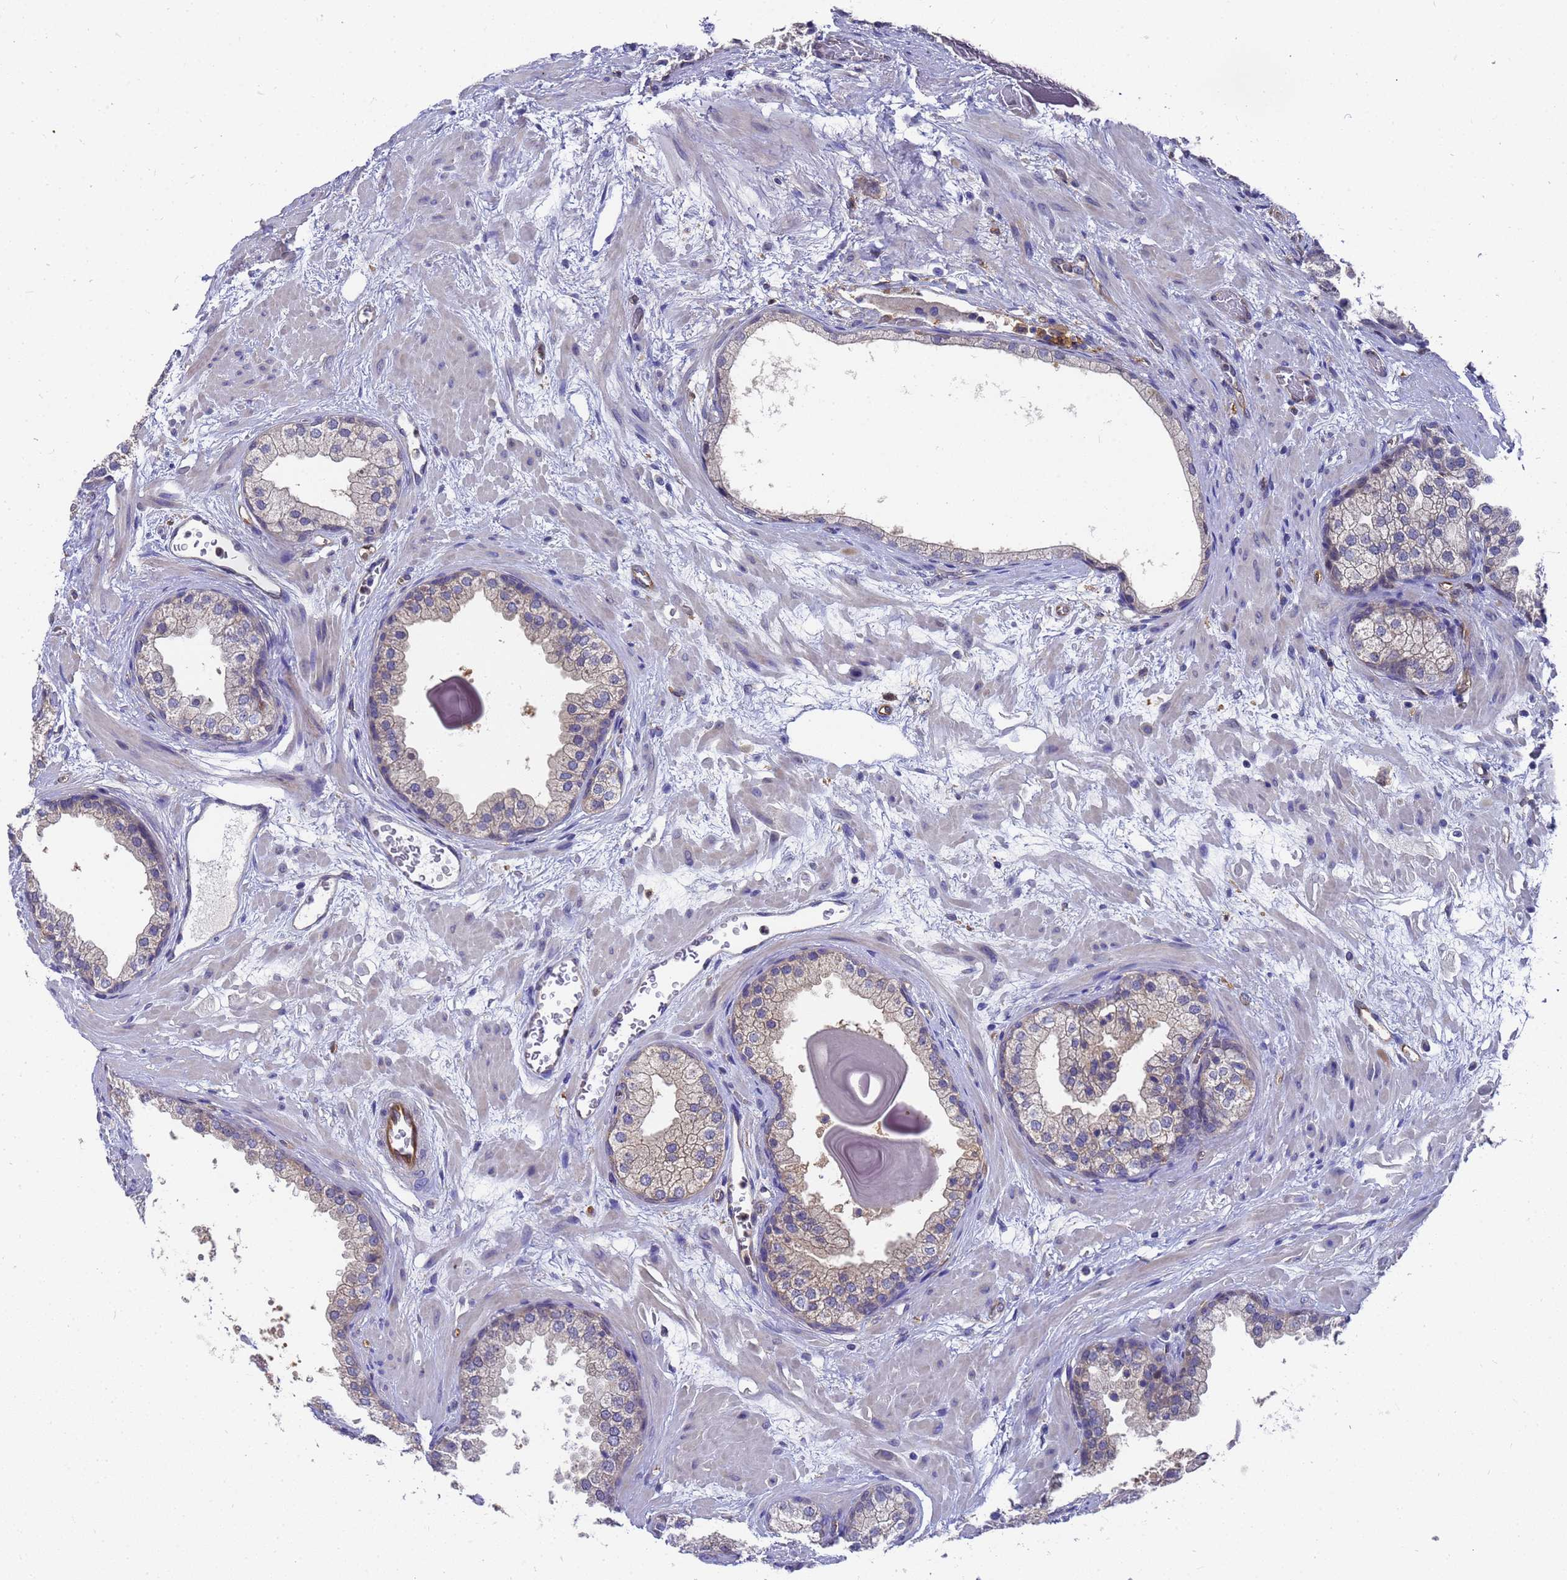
{"staining": {"intensity": "weak", "quantity": "<25%", "location": "cytoplasmic/membranous"}, "tissue": "prostate", "cell_type": "Glandular cells", "image_type": "normal", "snomed": [{"axis": "morphology", "description": "Normal tissue, NOS"}, {"axis": "topography", "description": "Prostate"}], "caption": "Human prostate stained for a protein using immunohistochemistry (IHC) demonstrates no expression in glandular cells.", "gene": "SLC35E2B", "patient": {"sex": "male", "age": 48}}